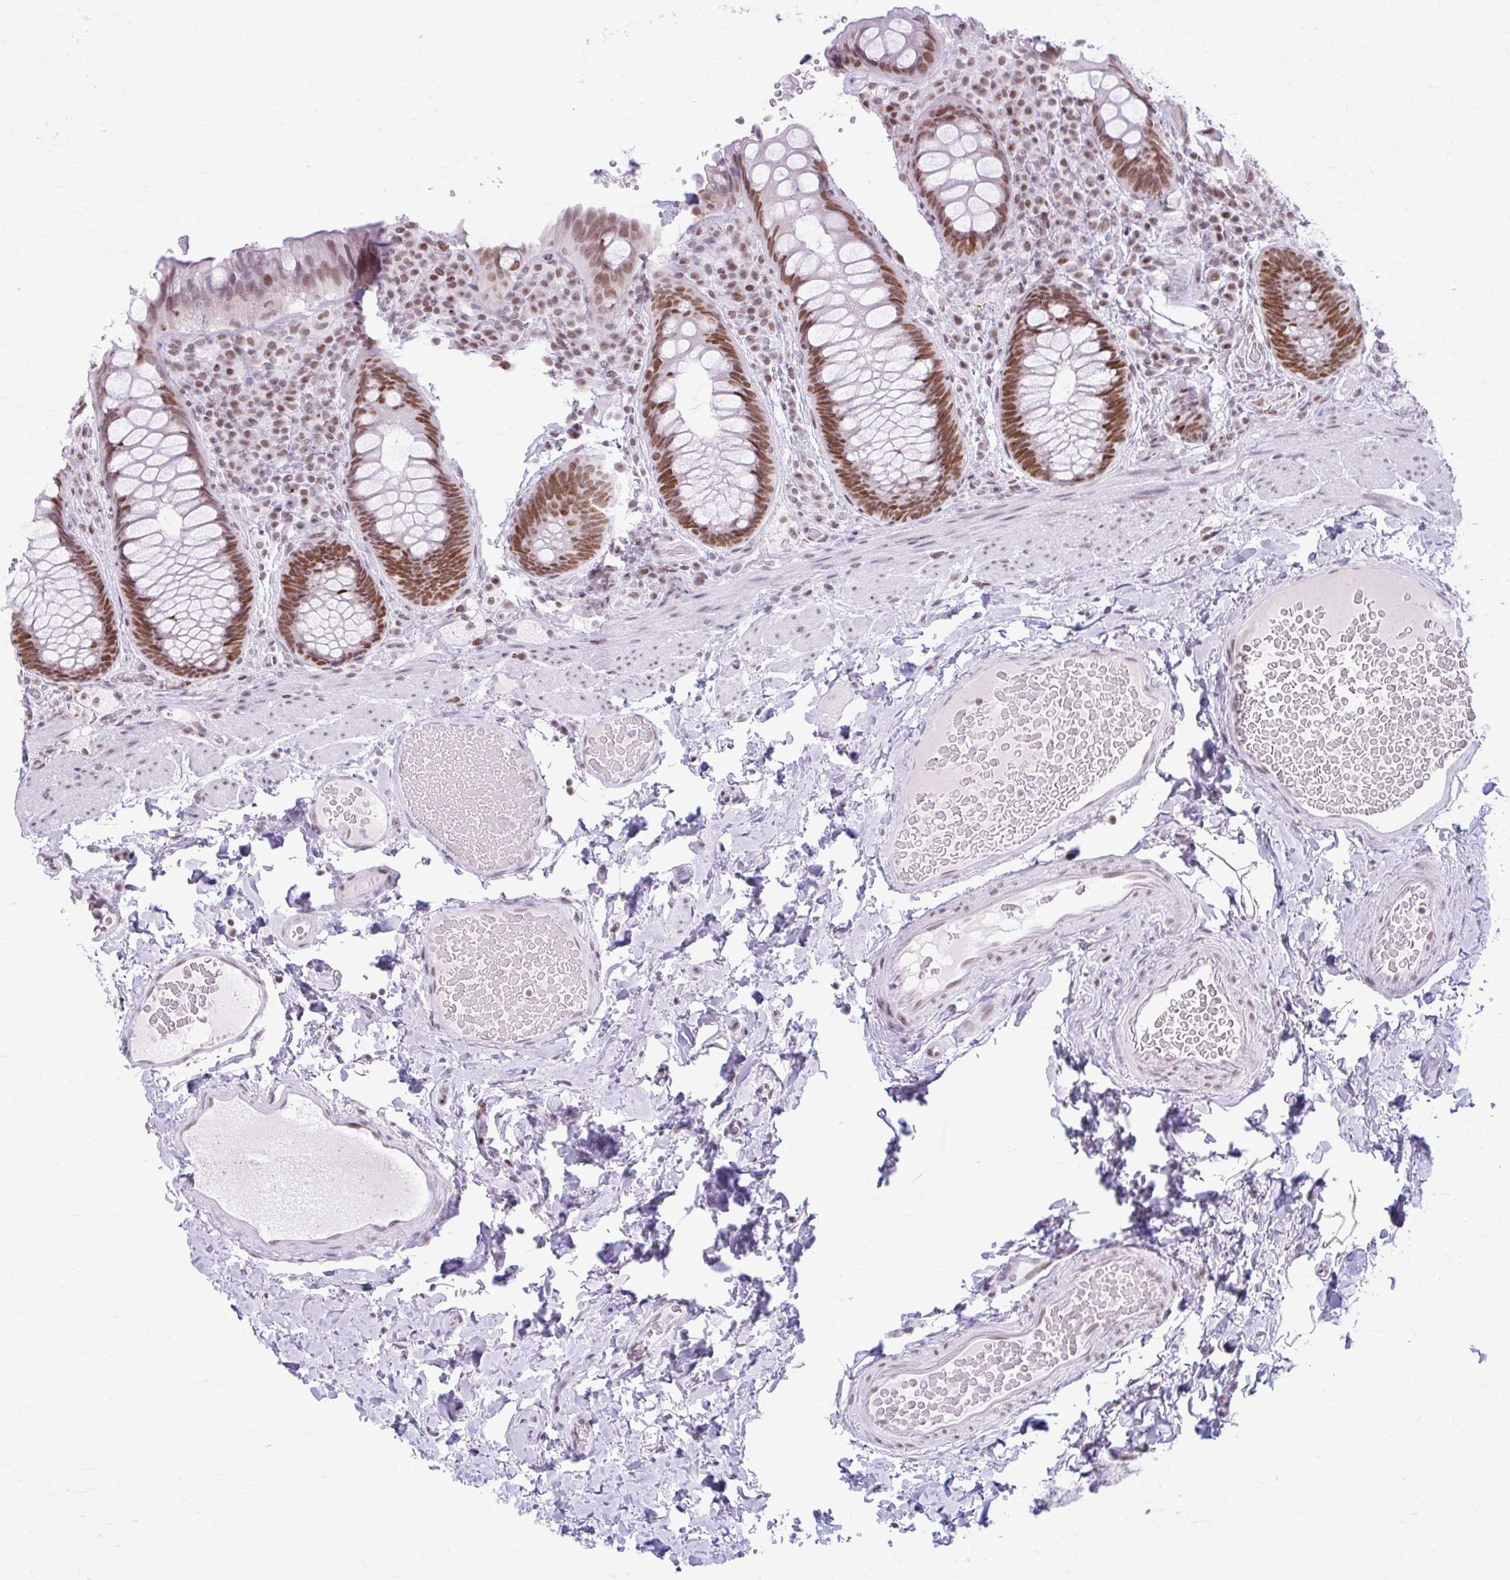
{"staining": {"intensity": "moderate", "quantity": ">75%", "location": "nuclear"}, "tissue": "rectum", "cell_type": "Glandular cells", "image_type": "normal", "snomed": [{"axis": "morphology", "description": "Normal tissue, NOS"}, {"axis": "topography", "description": "Rectum"}], "caption": "Immunohistochemical staining of benign rectum displays medium levels of moderate nuclear expression in about >75% of glandular cells.", "gene": "PABIR1", "patient": {"sex": "female", "age": 69}}